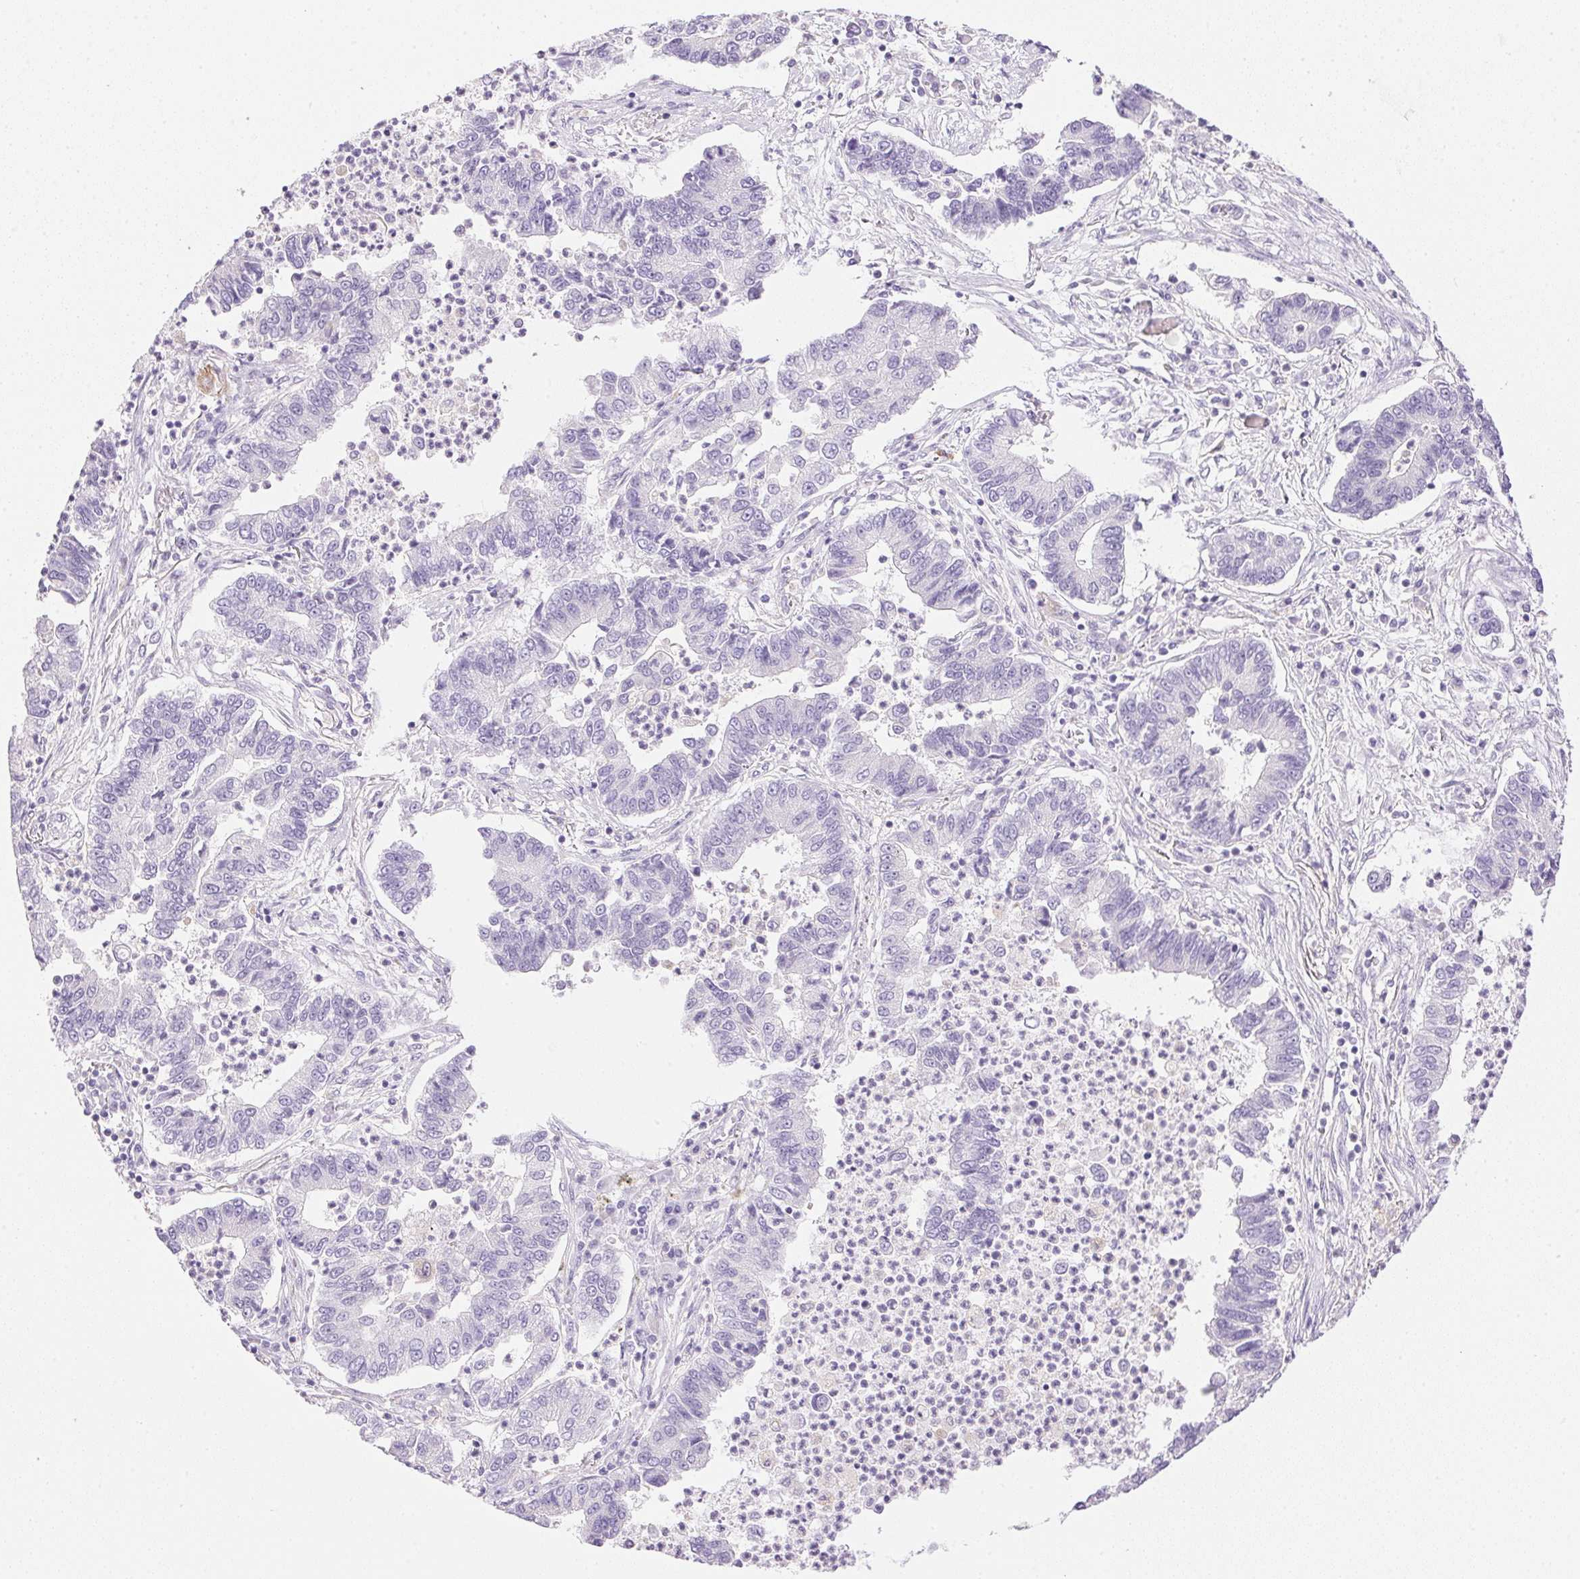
{"staining": {"intensity": "negative", "quantity": "none", "location": "none"}, "tissue": "lung cancer", "cell_type": "Tumor cells", "image_type": "cancer", "snomed": [{"axis": "morphology", "description": "Adenocarcinoma, NOS"}, {"axis": "topography", "description": "Lung"}], "caption": "An IHC image of lung cancer is shown. There is no staining in tumor cells of lung cancer.", "gene": "ATP6V1G3", "patient": {"sex": "female", "age": 57}}